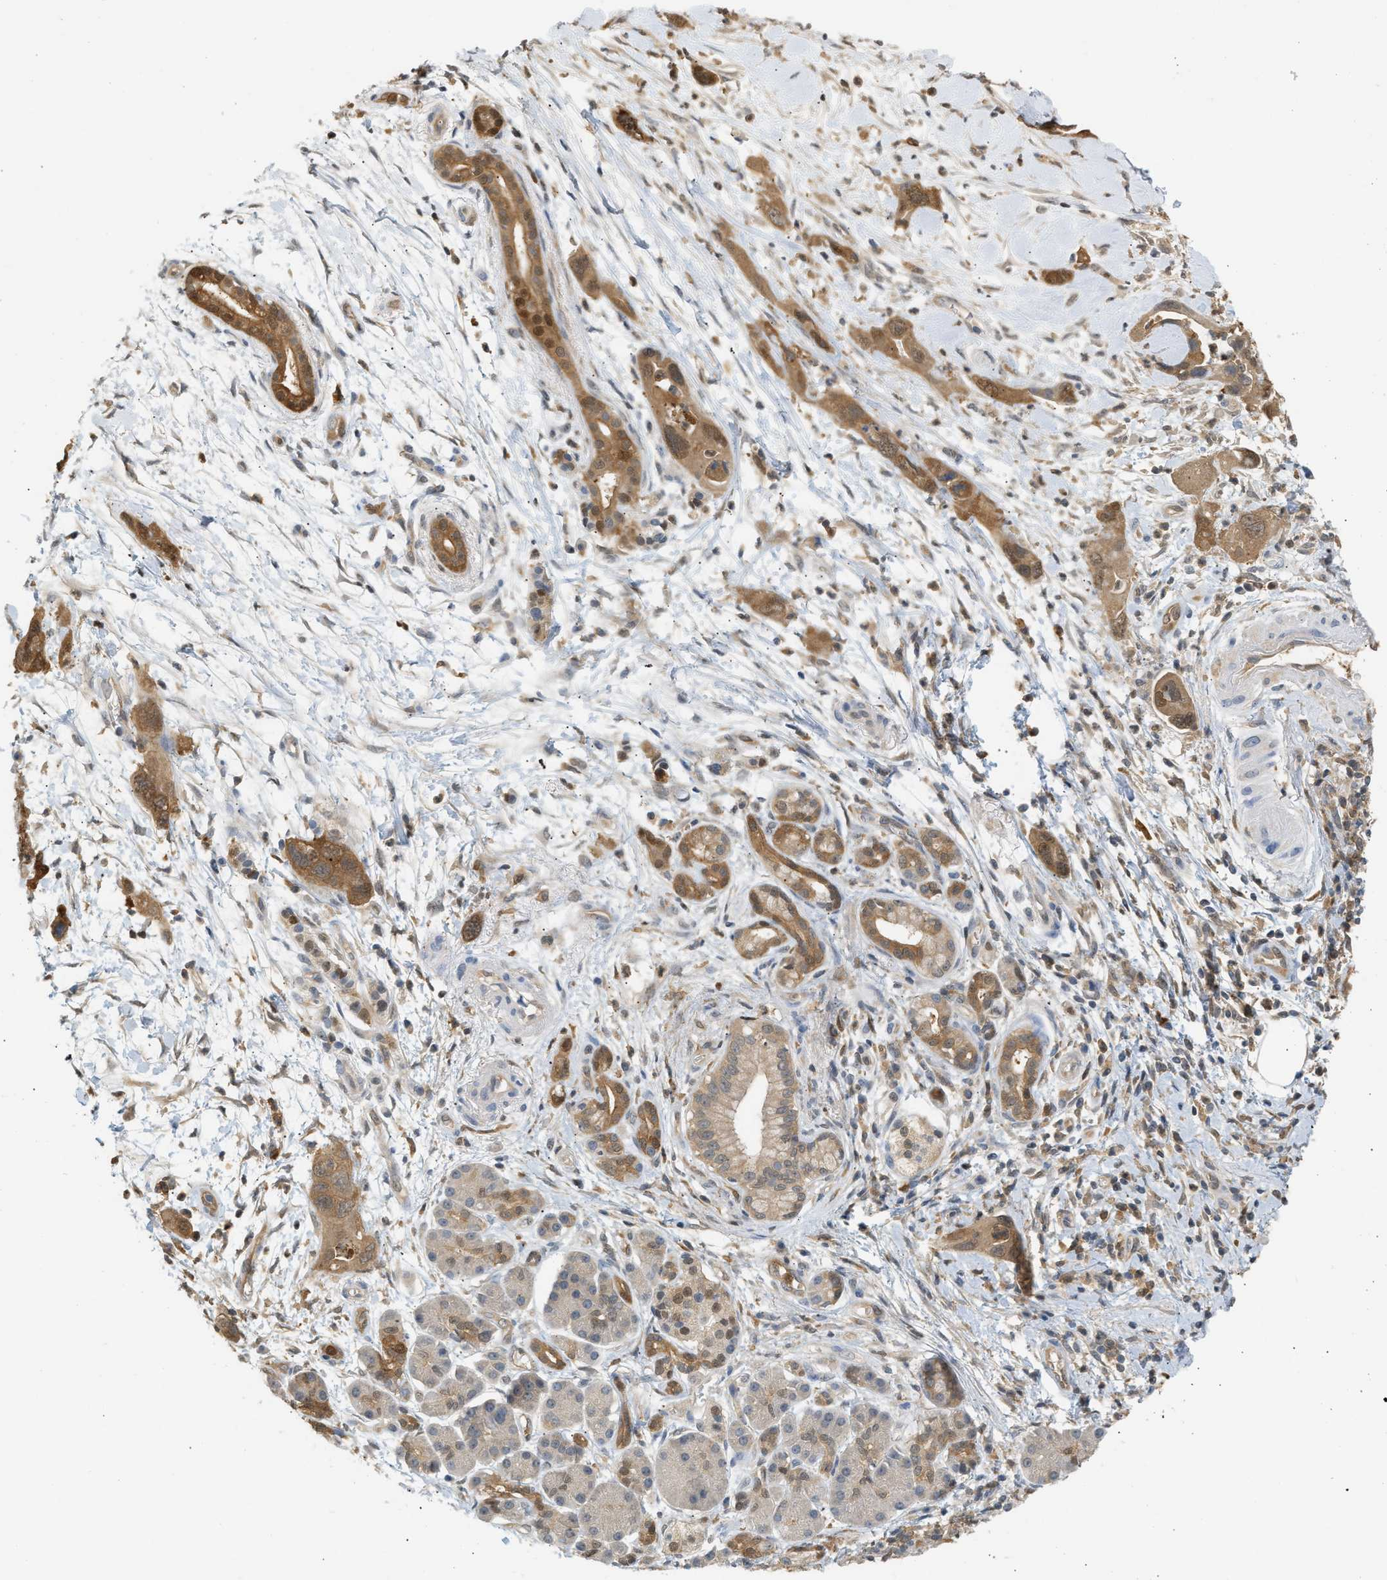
{"staining": {"intensity": "moderate", "quantity": ">75%", "location": "cytoplasmic/membranous,nuclear"}, "tissue": "pancreatic cancer", "cell_type": "Tumor cells", "image_type": "cancer", "snomed": [{"axis": "morphology", "description": "Adenocarcinoma, NOS"}, {"axis": "topography", "description": "Pancreas"}], "caption": "Protein expression analysis of human pancreatic cancer (adenocarcinoma) reveals moderate cytoplasmic/membranous and nuclear staining in about >75% of tumor cells. (brown staining indicates protein expression, while blue staining denotes nuclei).", "gene": "ENO1", "patient": {"sex": "female", "age": 70}}